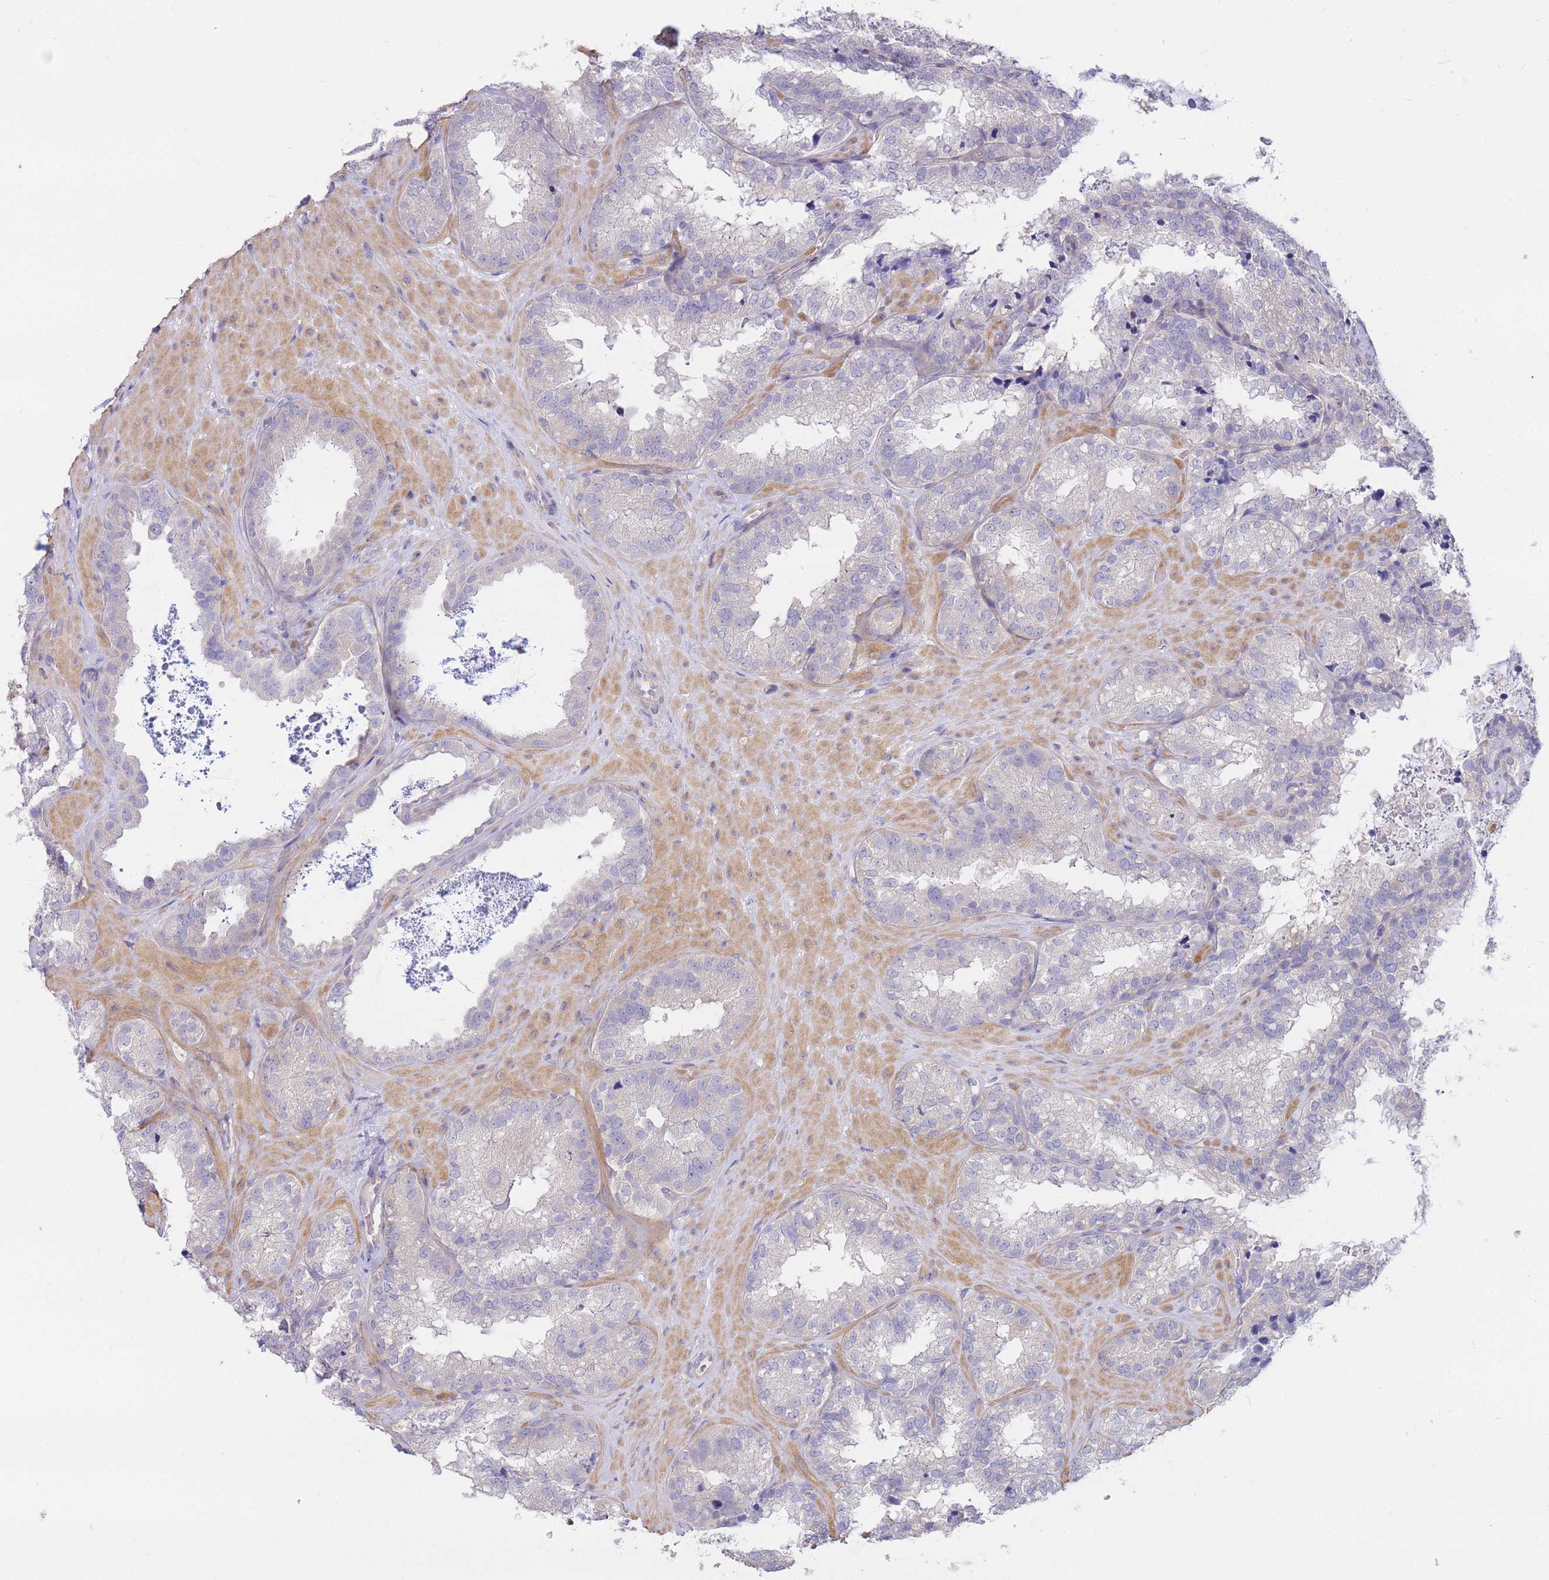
{"staining": {"intensity": "negative", "quantity": "none", "location": "none"}, "tissue": "seminal vesicle", "cell_type": "Glandular cells", "image_type": "normal", "snomed": [{"axis": "morphology", "description": "Normal tissue, NOS"}, {"axis": "topography", "description": "Seminal veicle"}], "caption": "The image demonstrates no significant staining in glandular cells of seminal vesicle.", "gene": "SUGT1", "patient": {"sex": "male", "age": 58}}